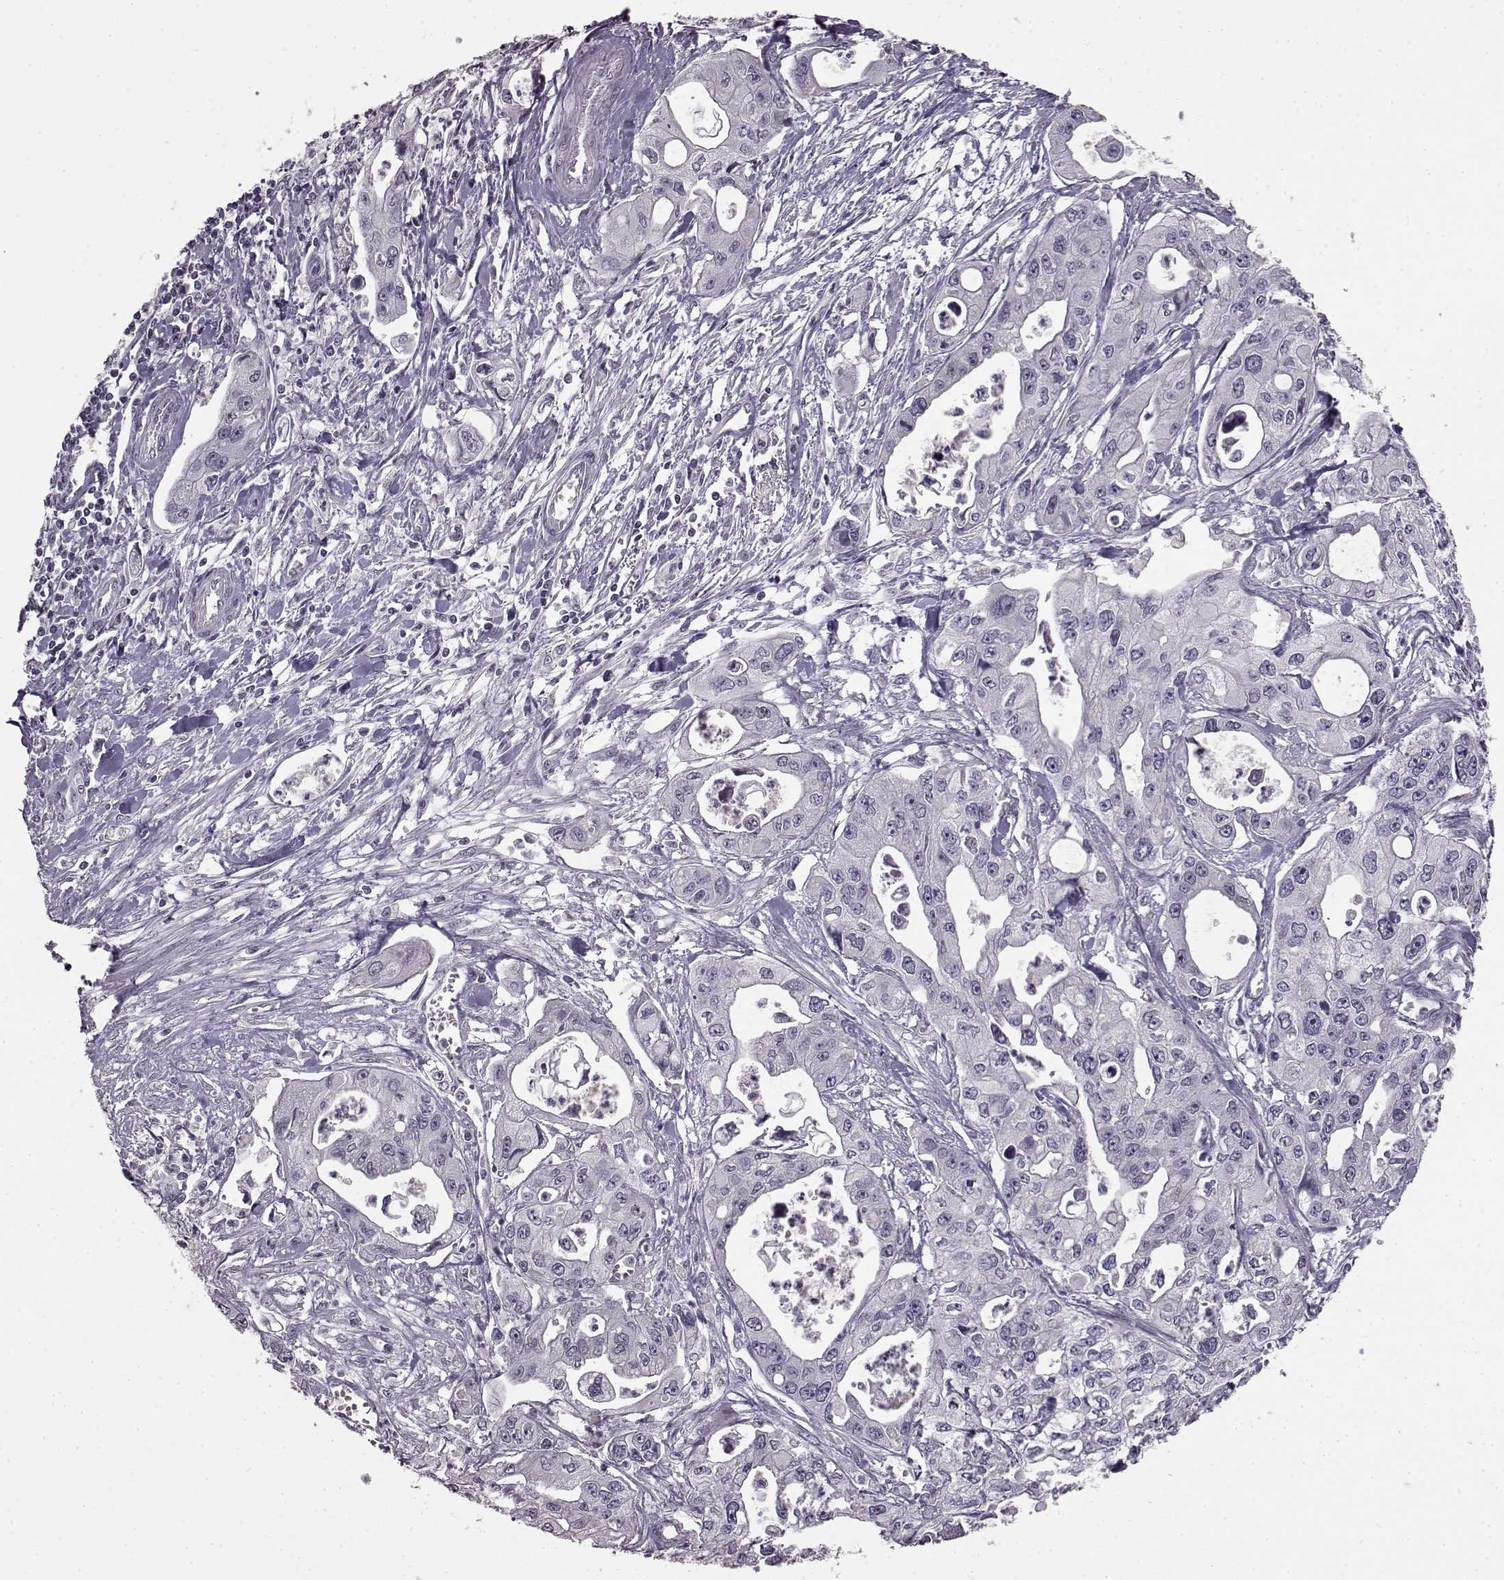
{"staining": {"intensity": "negative", "quantity": "none", "location": "none"}, "tissue": "pancreatic cancer", "cell_type": "Tumor cells", "image_type": "cancer", "snomed": [{"axis": "morphology", "description": "Adenocarcinoma, NOS"}, {"axis": "topography", "description": "Pancreas"}], "caption": "The photomicrograph displays no significant expression in tumor cells of pancreatic cancer (adenocarcinoma).", "gene": "LHB", "patient": {"sex": "male", "age": 70}}